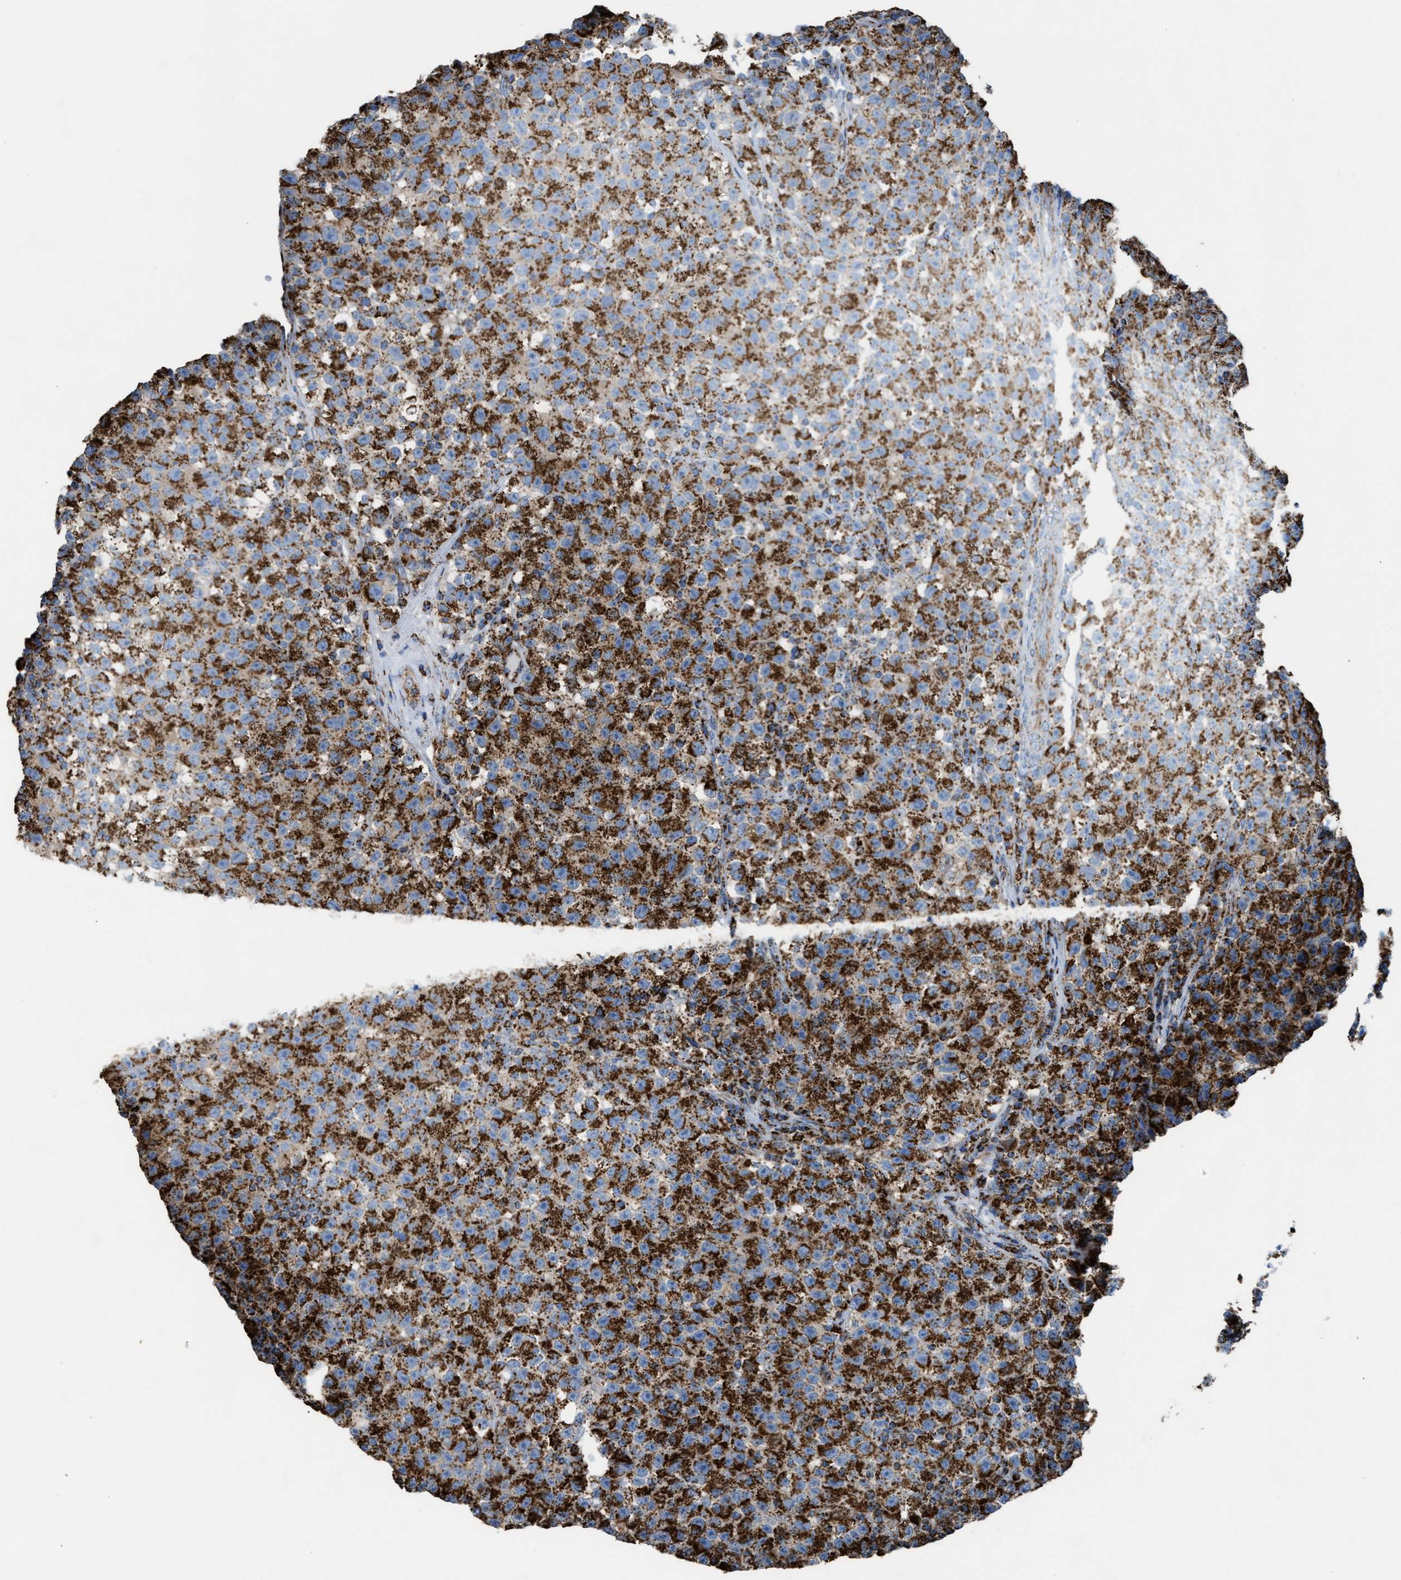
{"staining": {"intensity": "strong", "quantity": ">75%", "location": "cytoplasmic/membranous"}, "tissue": "testis cancer", "cell_type": "Tumor cells", "image_type": "cancer", "snomed": [{"axis": "morphology", "description": "Seminoma, NOS"}, {"axis": "topography", "description": "Testis"}], "caption": "Immunohistochemical staining of seminoma (testis) exhibits high levels of strong cytoplasmic/membranous protein expression in about >75% of tumor cells. Using DAB (3,3'-diaminobenzidine) (brown) and hematoxylin (blue) stains, captured at high magnification using brightfield microscopy.", "gene": "ECHS1", "patient": {"sex": "male", "age": 22}}